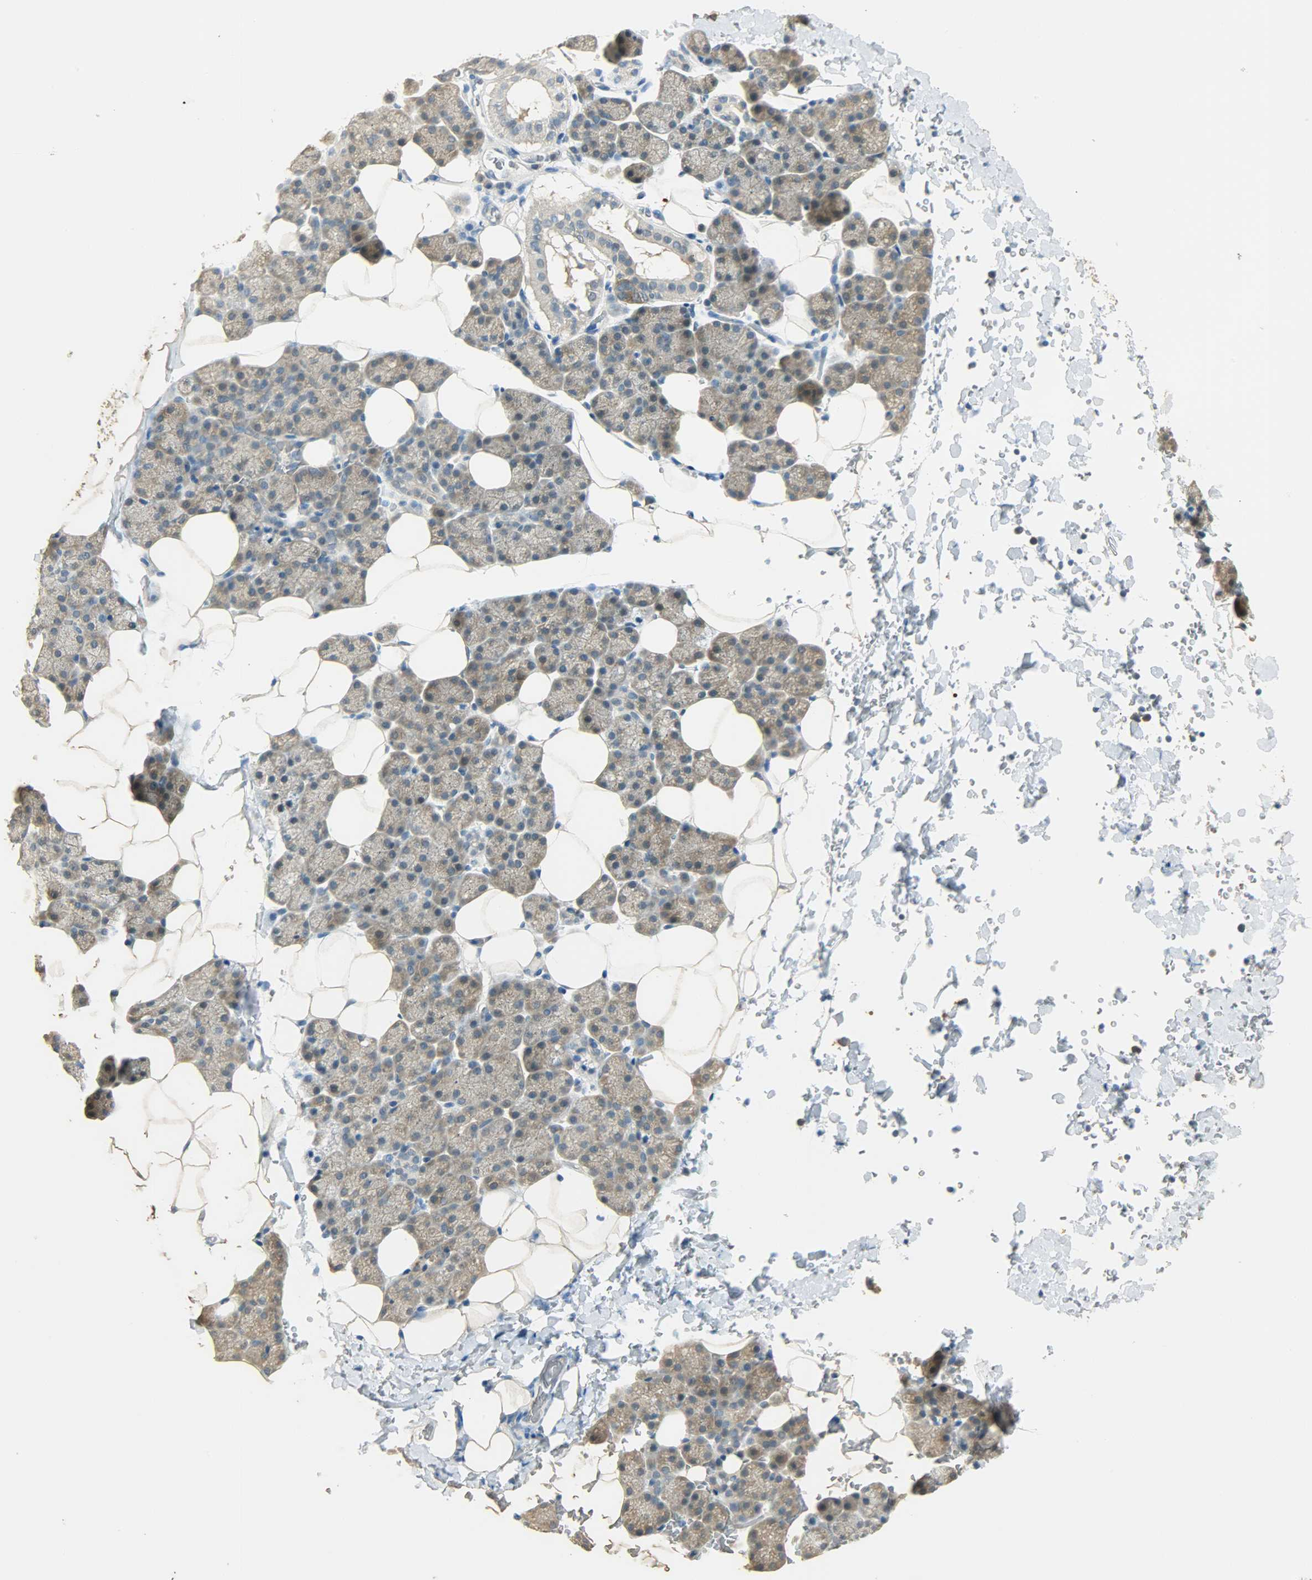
{"staining": {"intensity": "weak", "quantity": ">75%", "location": "cytoplasmic/membranous"}, "tissue": "salivary gland", "cell_type": "Glandular cells", "image_type": "normal", "snomed": [{"axis": "morphology", "description": "Normal tissue, NOS"}, {"axis": "topography", "description": "Lymph node"}, {"axis": "topography", "description": "Salivary gland"}], "caption": "Glandular cells display low levels of weak cytoplasmic/membranous expression in approximately >75% of cells in normal human salivary gland.", "gene": "PRMT5", "patient": {"sex": "male", "age": 8}}